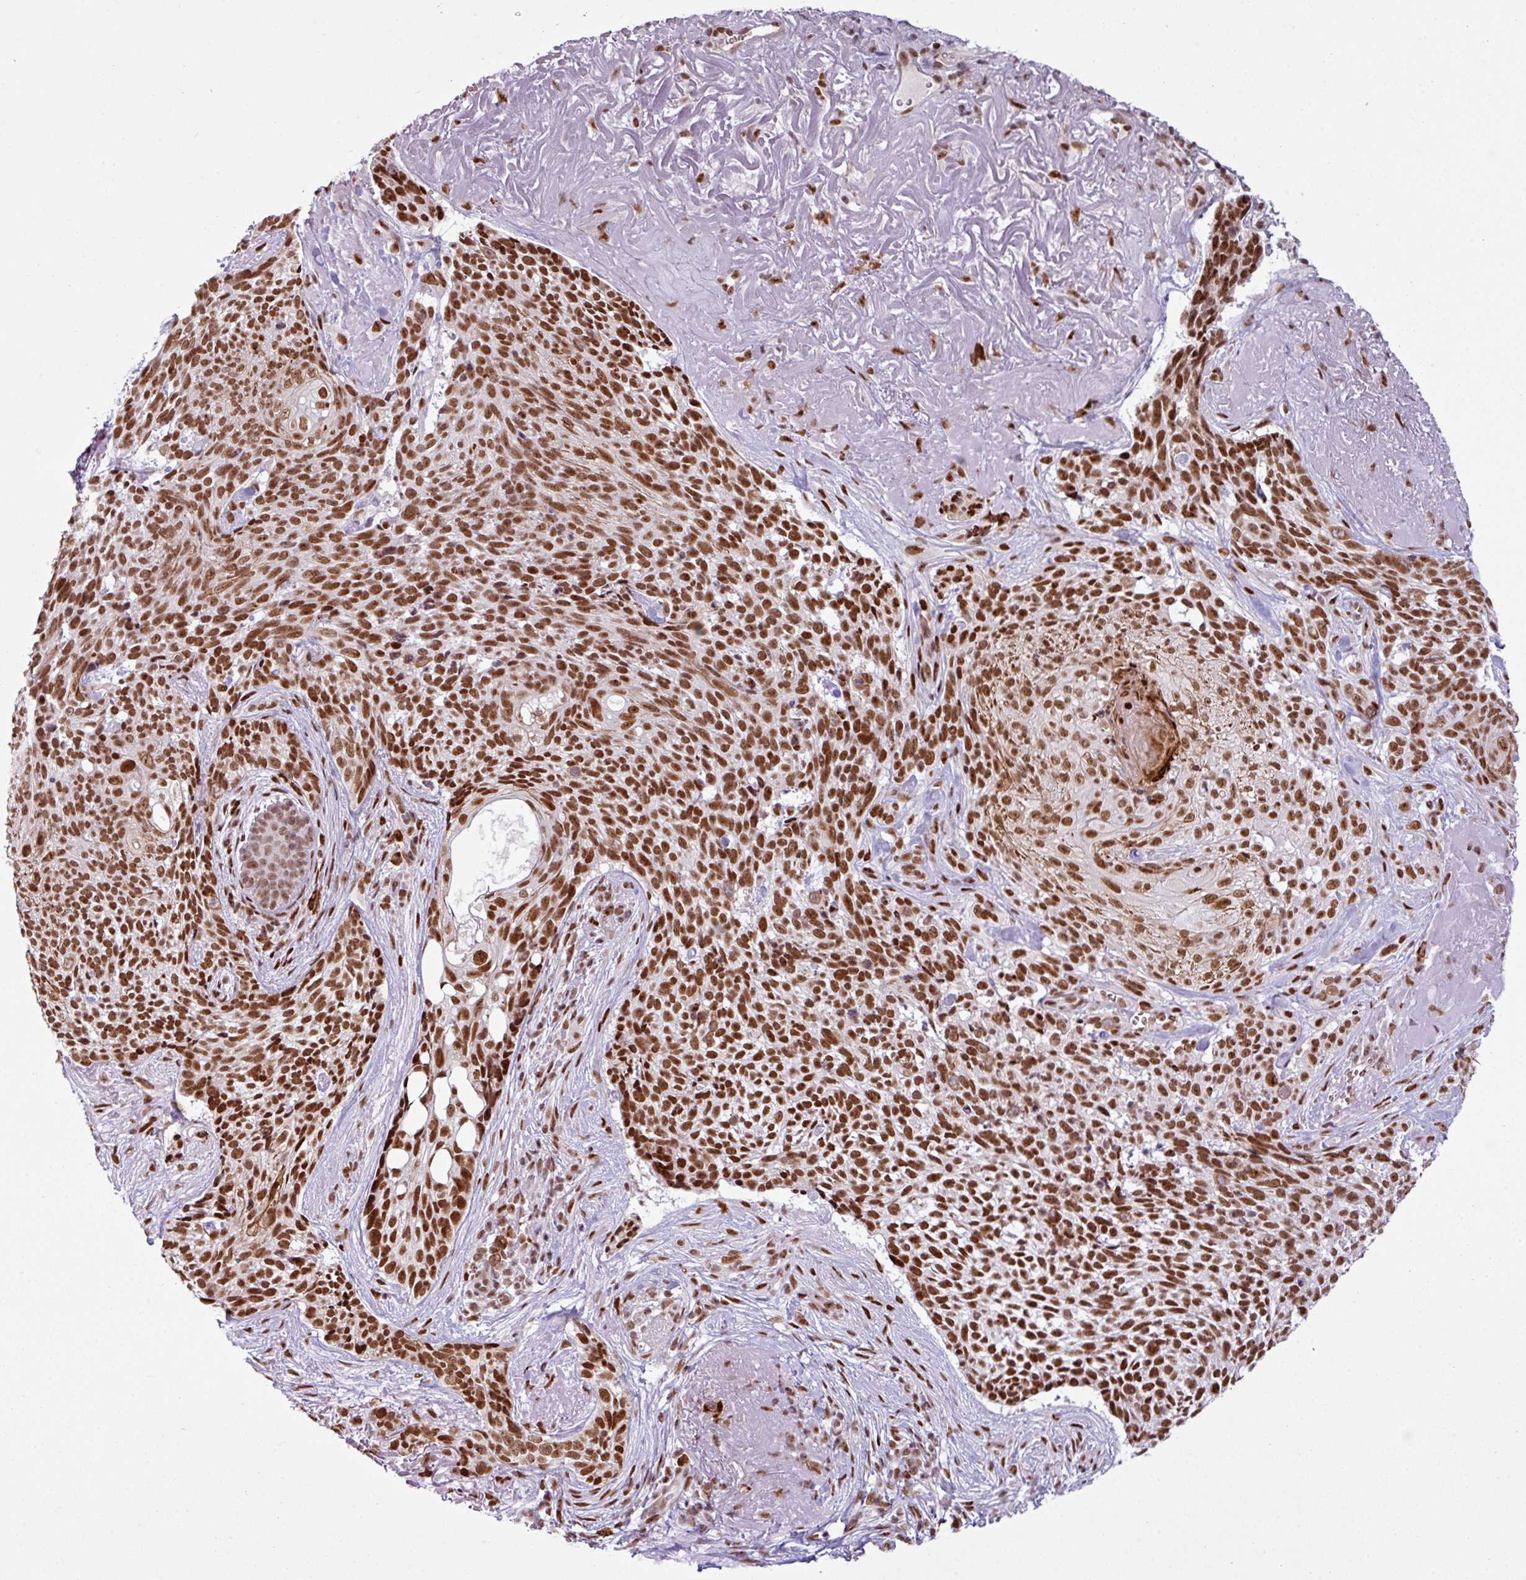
{"staining": {"intensity": "strong", "quantity": ">75%", "location": "nuclear"}, "tissue": "skin cancer", "cell_type": "Tumor cells", "image_type": "cancer", "snomed": [{"axis": "morphology", "description": "Basal cell carcinoma"}, {"axis": "topography", "description": "Skin"}, {"axis": "topography", "description": "Skin of face"}], "caption": "A brown stain highlights strong nuclear expression of a protein in human skin cancer (basal cell carcinoma) tumor cells. Using DAB (brown) and hematoxylin (blue) stains, captured at high magnification using brightfield microscopy.", "gene": "PRDM5", "patient": {"sex": "female", "age": 95}}